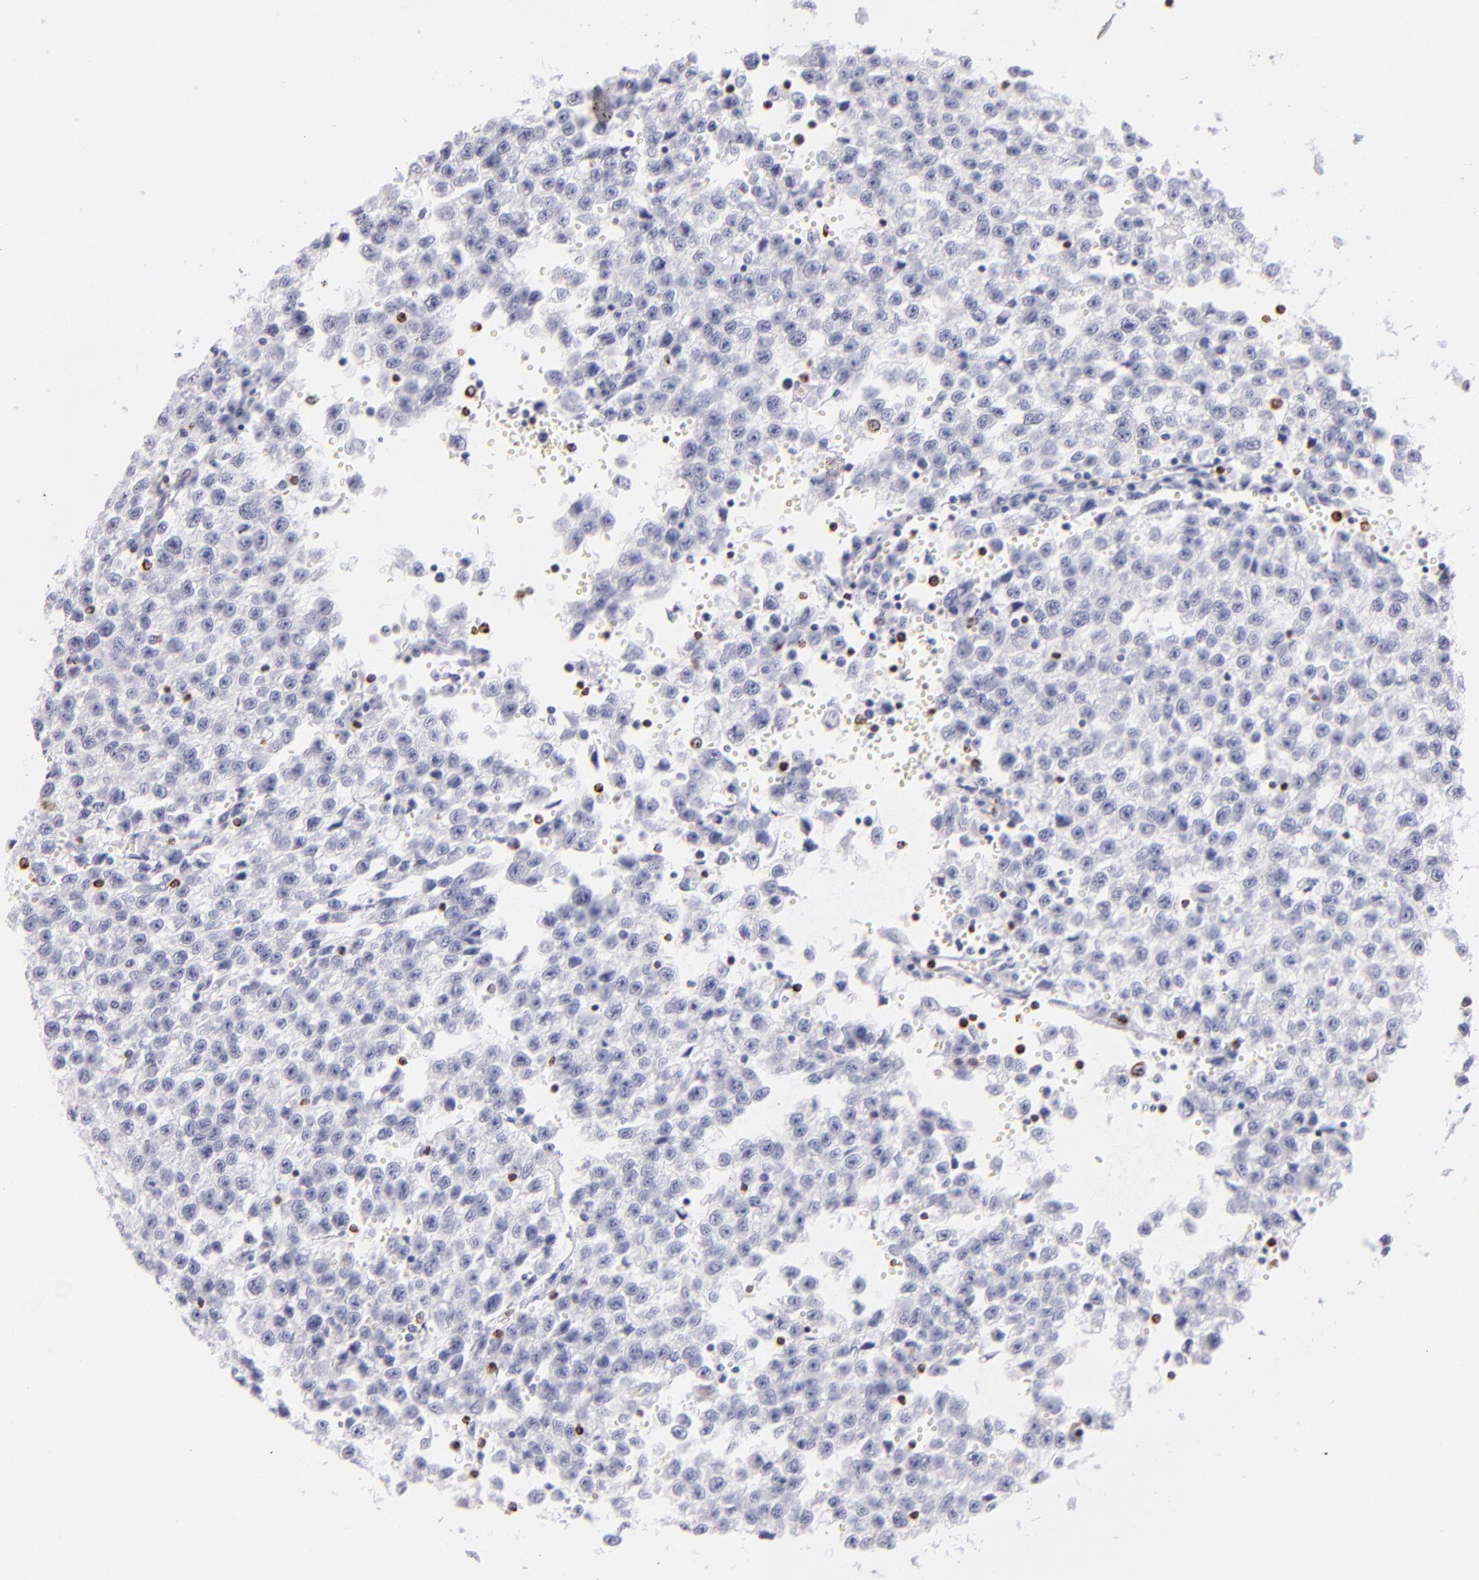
{"staining": {"intensity": "negative", "quantity": "none", "location": "none"}, "tissue": "testis cancer", "cell_type": "Tumor cells", "image_type": "cancer", "snomed": [{"axis": "morphology", "description": "Seminoma, NOS"}, {"axis": "topography", "description": "Testis"}], "caption": "Immunohistochemistry (IHC) of seminoma (testis) displays no staining in tumor cells. The staining was performed using DAB (3,3'-diaminobenzidine) to visualize the protein expression in brown, while the nuclei were stained in blue with hematoxylin (Magnification: 20x).", "gene": "PRF1", "patient": {"sex": "male", "age": 35}}